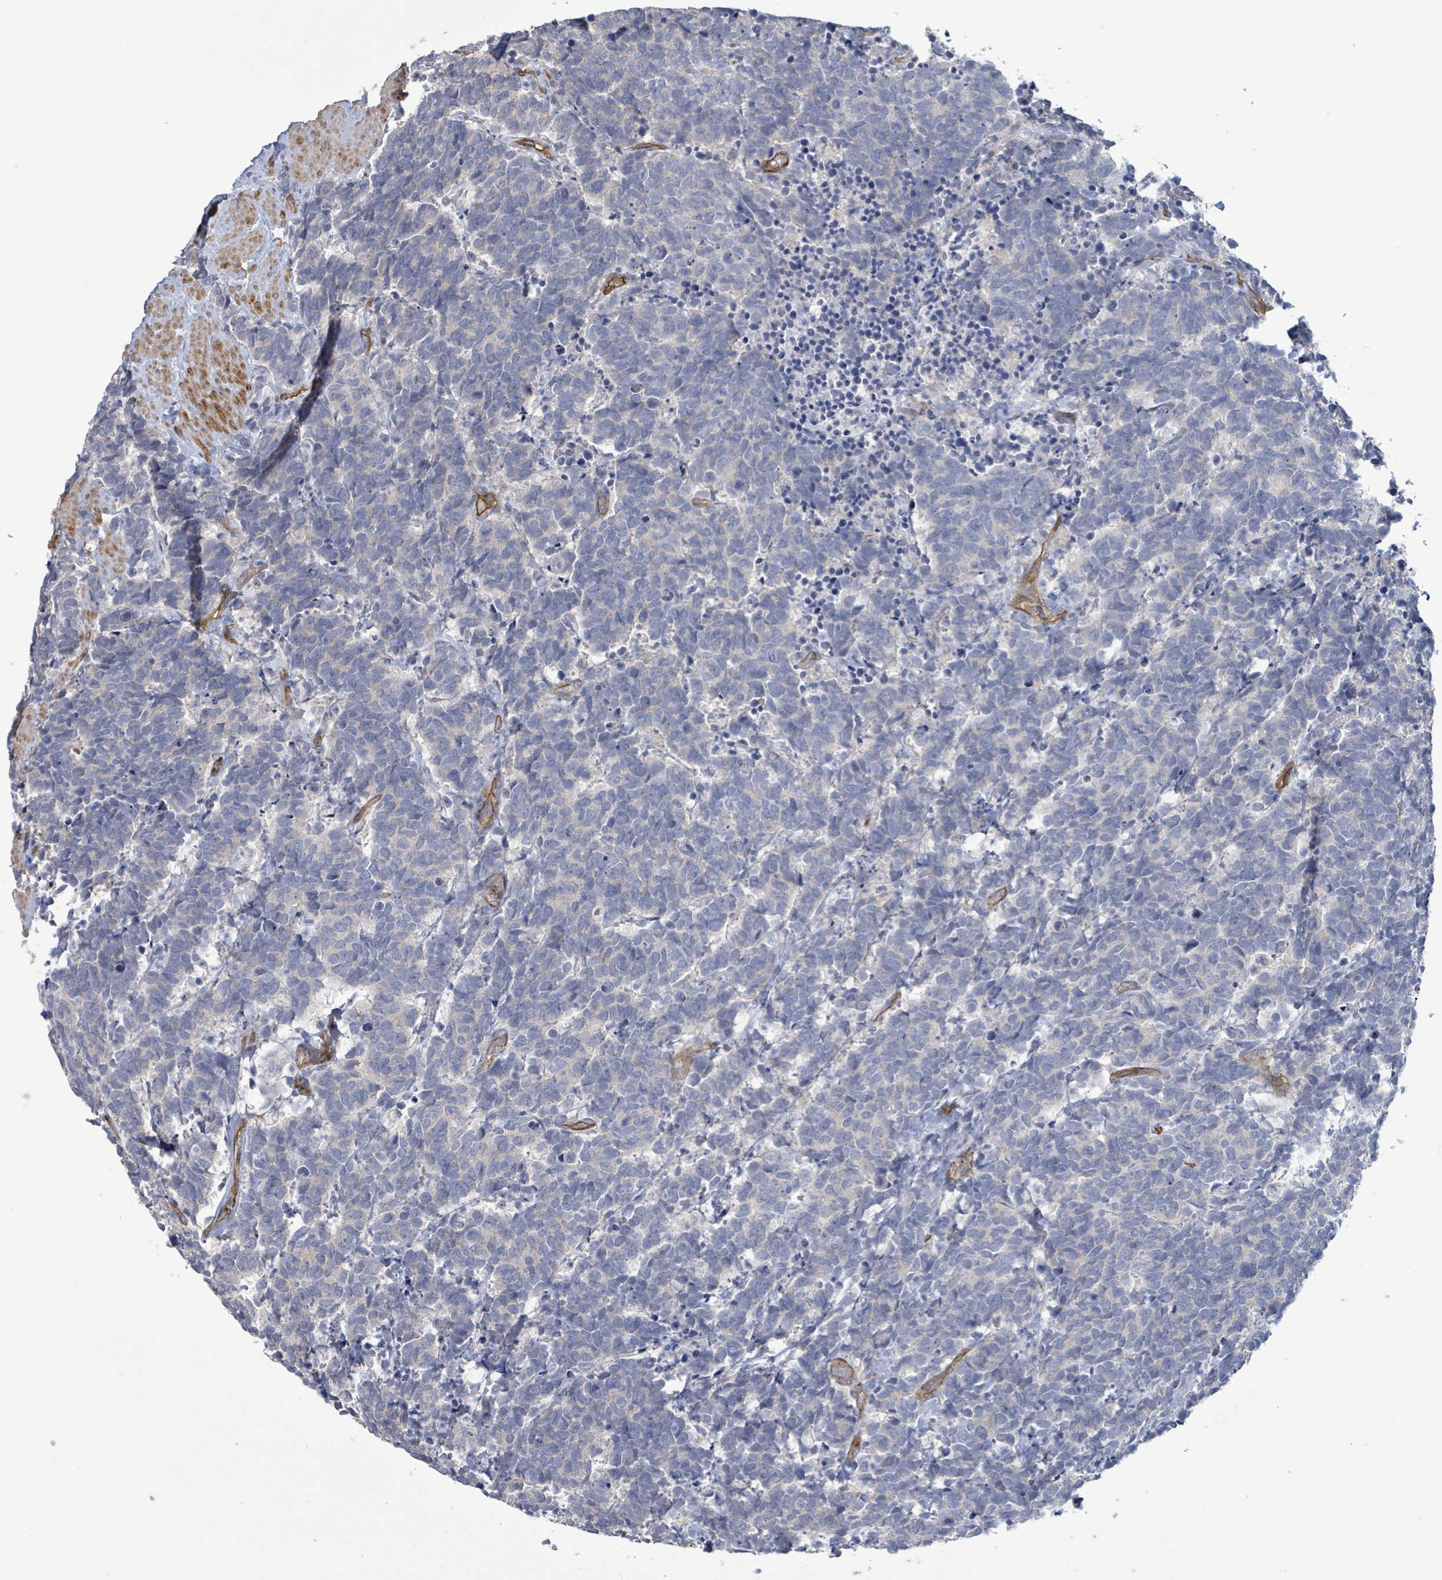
{"staining": {"intensity": "negative", "quantity": "none", "location": "none"}, "tissue": "carcinoid", "cell_type": "Tumor cells", "image_type": "cancer", "snomed": [{"axis": "morphology", "description": "Carcinoma, NOS"}, {"axis": "morphology", "description": "Carcinoid, malignant, NOS"}, {"axis": "topography", "description": "Prostate"}], "caption": "Immunohistochemistry photomicrograph of carcinoid stained for a protein (brown), which exhibits no staining in tumor cells.", "gene": "KANK3", "patient": {"sex": "male", "age": 57}}